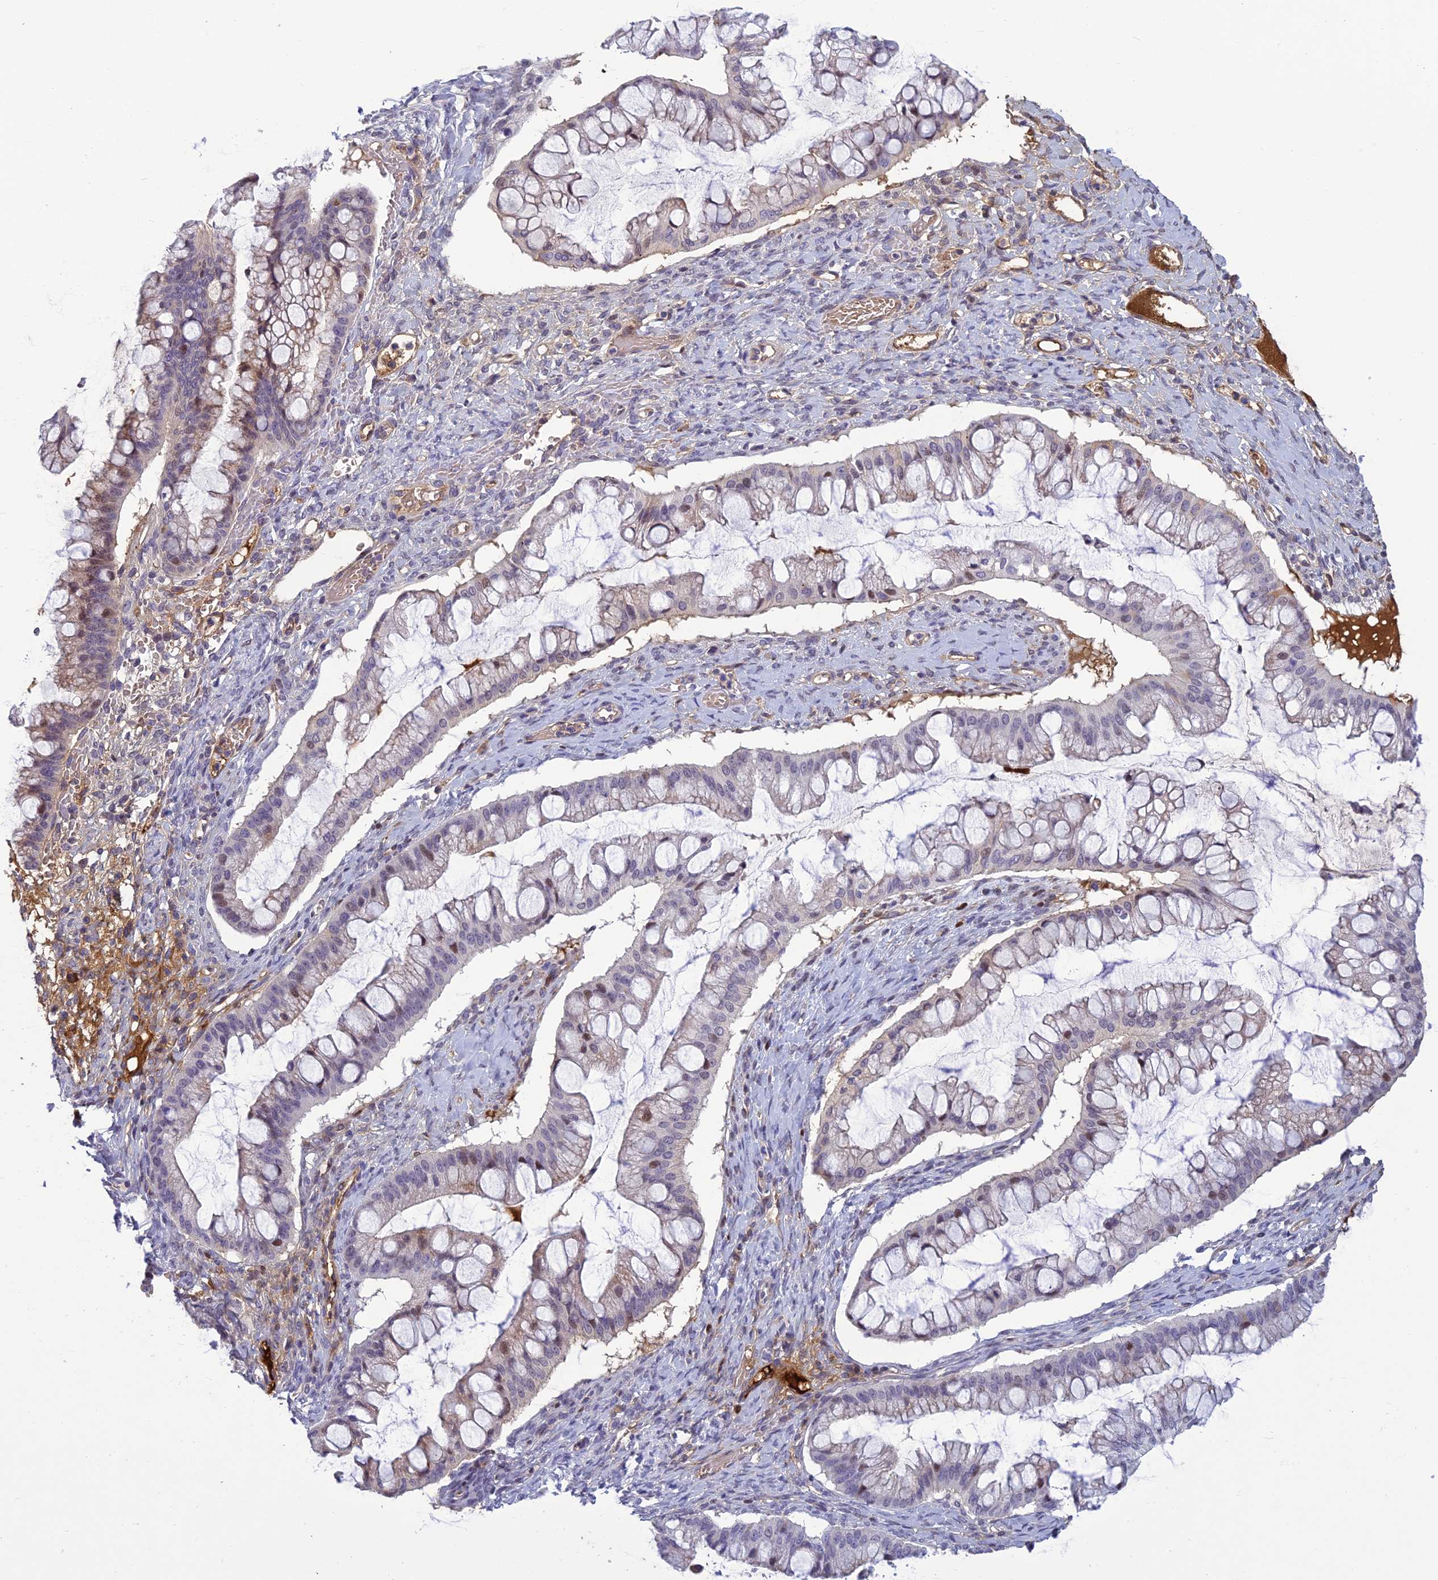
{"staining": {"intensity": "weak", "quantity": "<25%", "location": "nuclear"}, "tissue": "ovarian cancer", "cell_type": "Tumor cells", "image_type": "cancer", "snomed": [{"axis": "morphology", "description": "Cystadenocarcinoma, mucinous, NOS"}, {"axis": "topography", "description": "Ovary"}], "caption": "An immunohistochemistry histopathology image of mucinous cystadenocarcinoma (ovarian) is shown. There is no staining in tumor cells of mucinous cystadenocarcinoma (ovarian).", "gene": "CLEC11A", "patient": {"sex": "female", "age": 73}}